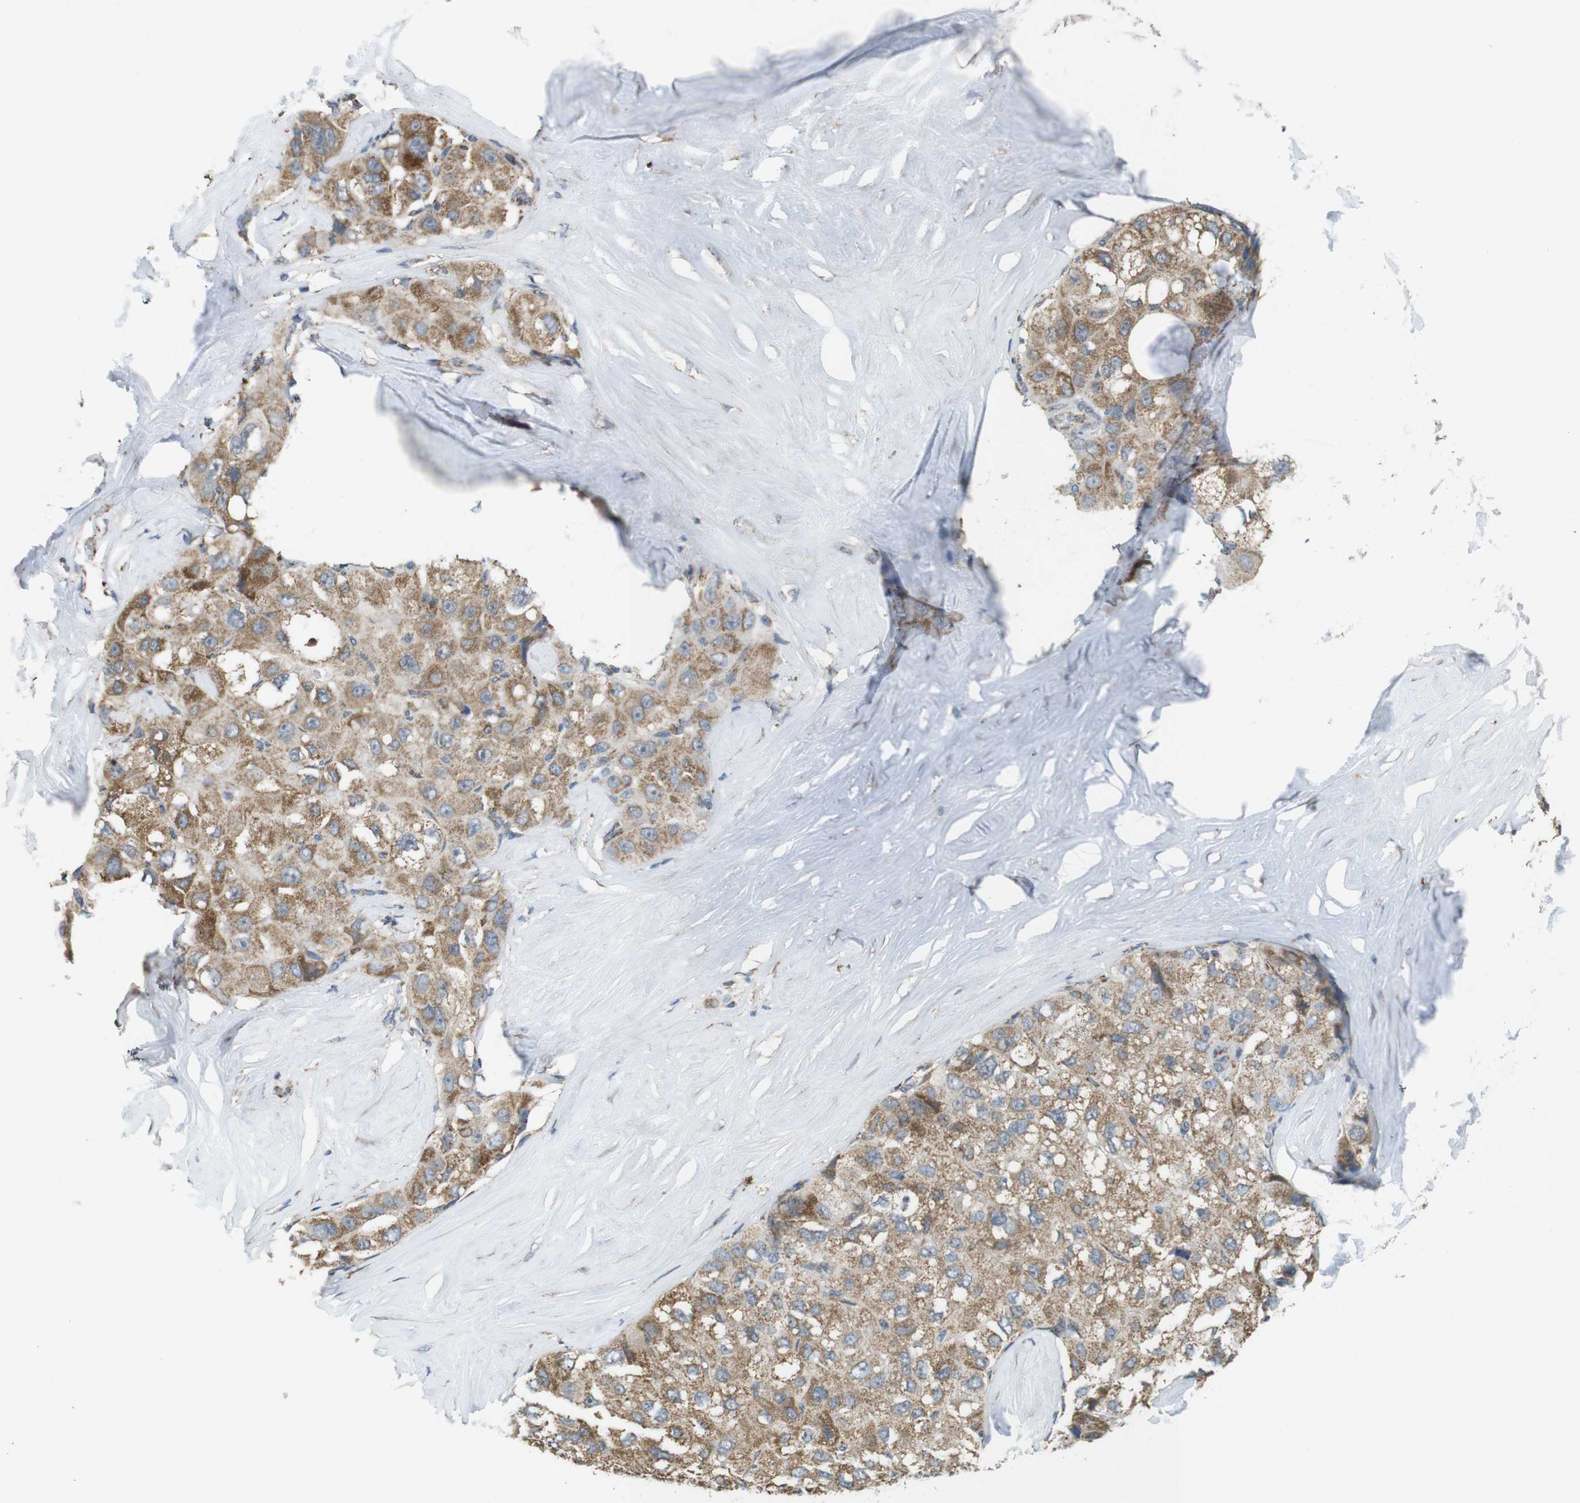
{"staining": {"intensity": "moderate", "quantity": ">75%", "location": "cytoplasmic/membranous"}, "tissue": "liver cancer", "cell_type": "Tumor cells", "image_type": "cancer", "snomed": [{"axis": "morphology", "description": "Carcinoma, Hepatocellular, NOS"}, {"axis": "topography", "description": "Liver"}], "caption": "This image shows IHC staining of human liver hepatocellular carcinoma, with medium moderate cytoplasmic/membranous positivity in about >75% of tumor cells.", "gene": "CALHM2", "patient": {"sex": "male", "age": 80}}